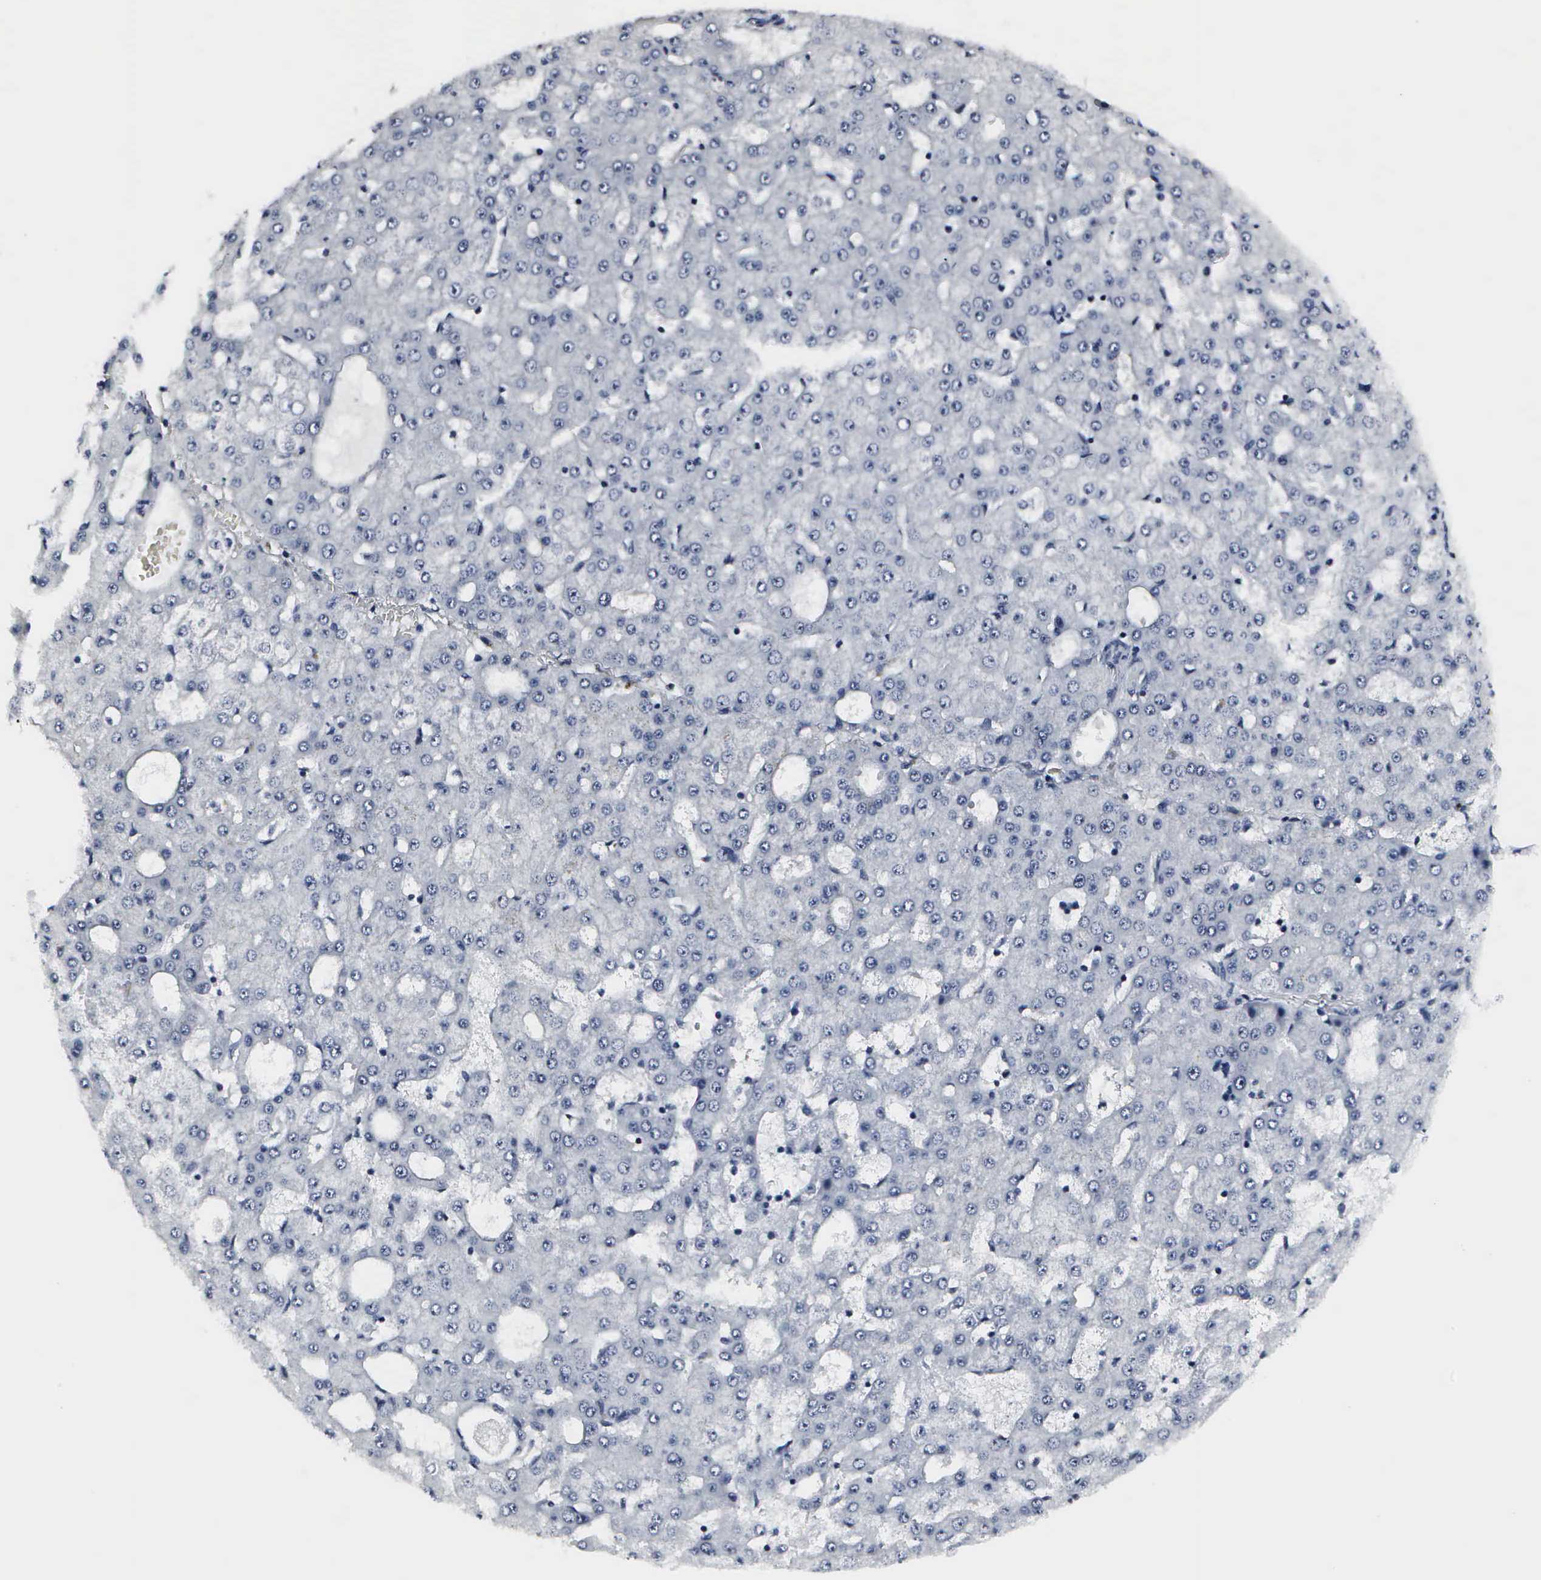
{"staining": {"intensity": "negative", "quantity": "none", "location": "none"}, "tissue": "liver cancer", "cell_type": "Tumor cells", "image_type": "cancer", "snomed": [{"axis": "morphology", "description": "Carcinoma, Hepatocellular, NOS"}, {"axis": "topography", "description": "Liver"}], "caption": "Histopathology image shows no significant protein staining in tumor cells of liver hepatocellular carcinoma.", "gene": "DGCR2", "patient": {"sex": "male", "age": 47}}